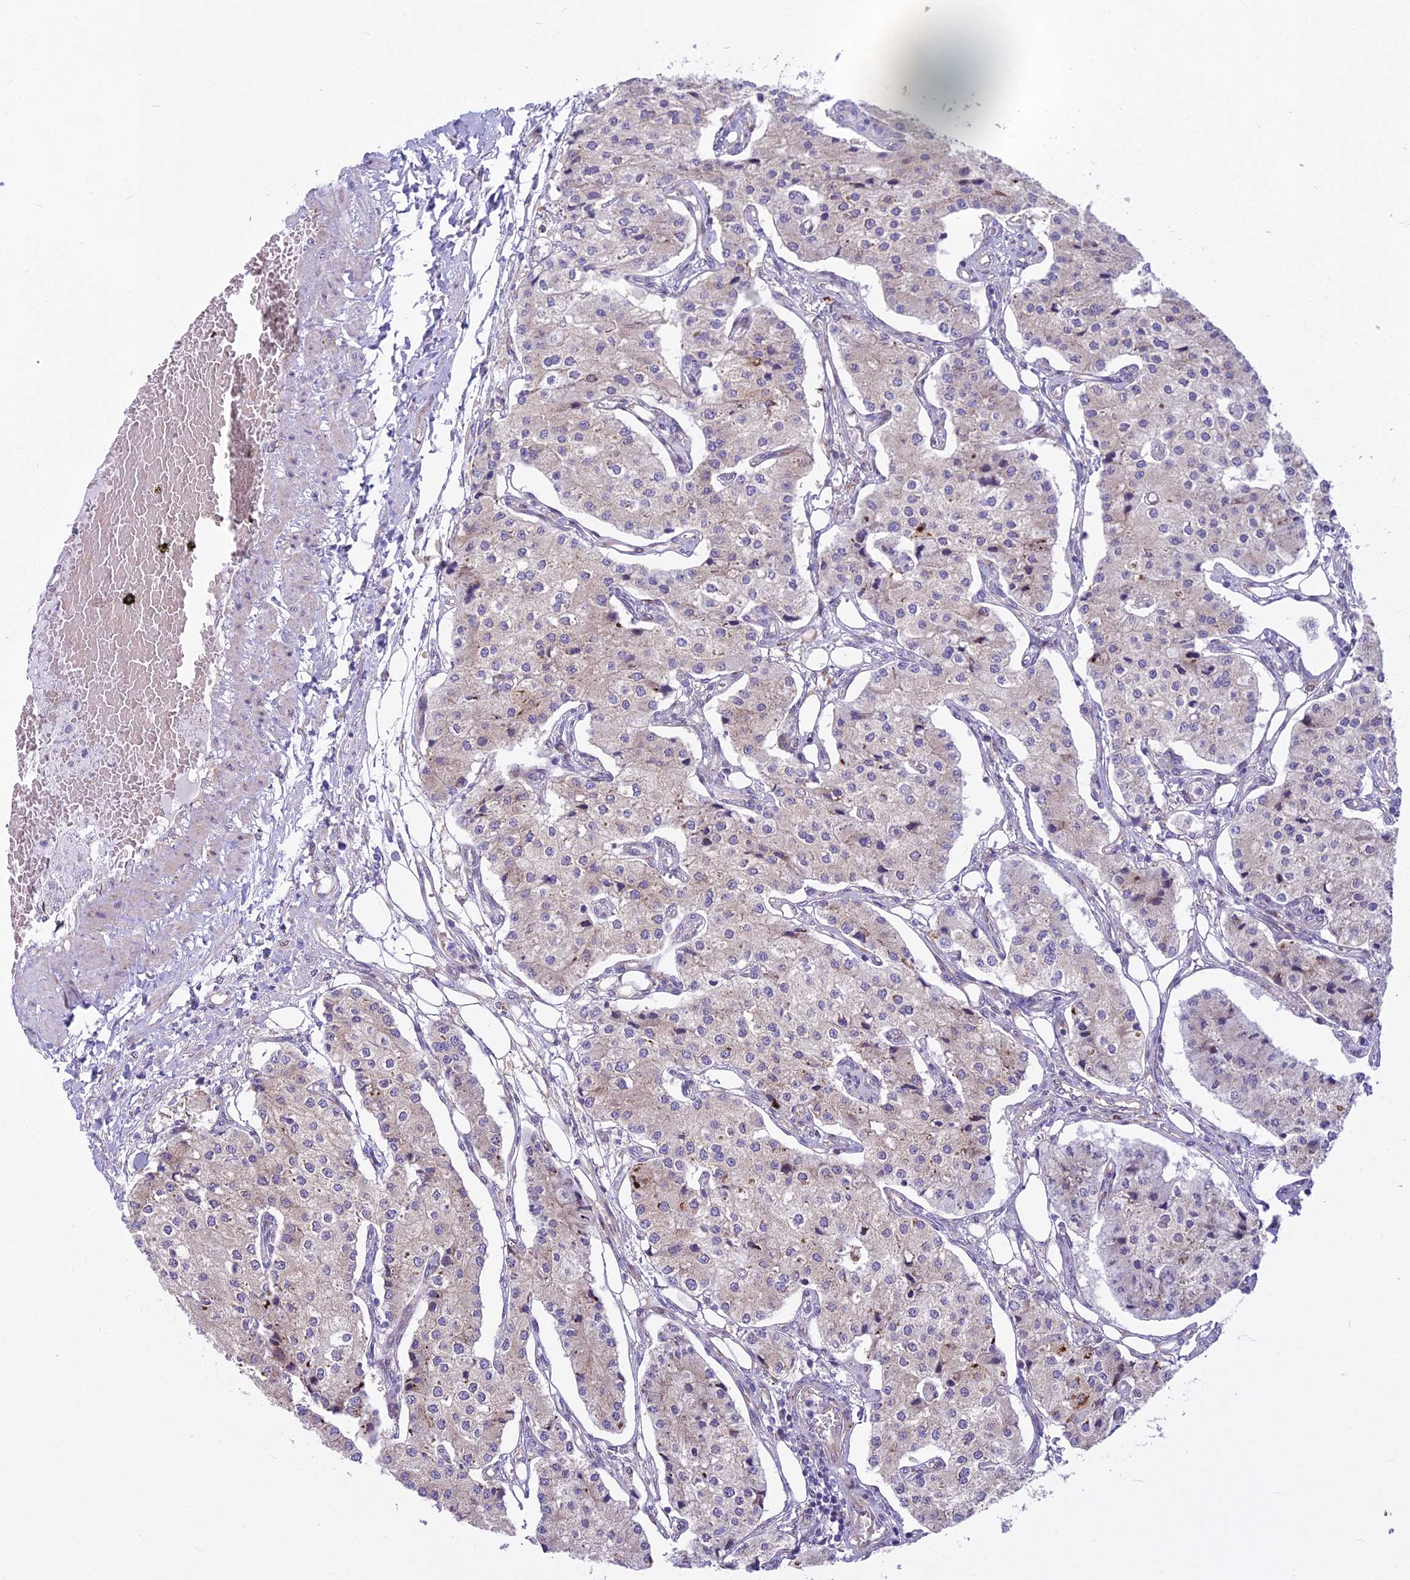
{"staining": {"intensity": "weak", "quantity": "25%-75%", "location": "cytoplasmic/membranous"}, "tissue": "carcinoid", "cell_type": "Tumor cells", "image_type": "cancer", "snomed": [{"axis": "morphology", "description": "Carcinoid, malignant, NOS"}, {"axis": "topography", "description": "Colon"}], "caption": "A brown stain shows weak cytoplasmic/membranous expression of a protein in human malignant carcinoid tumor cells. (IHC, brightfield microscopy, high magnification).", "gene": "PCDHB14", "patient": {"sex": "female", "age": 52}}